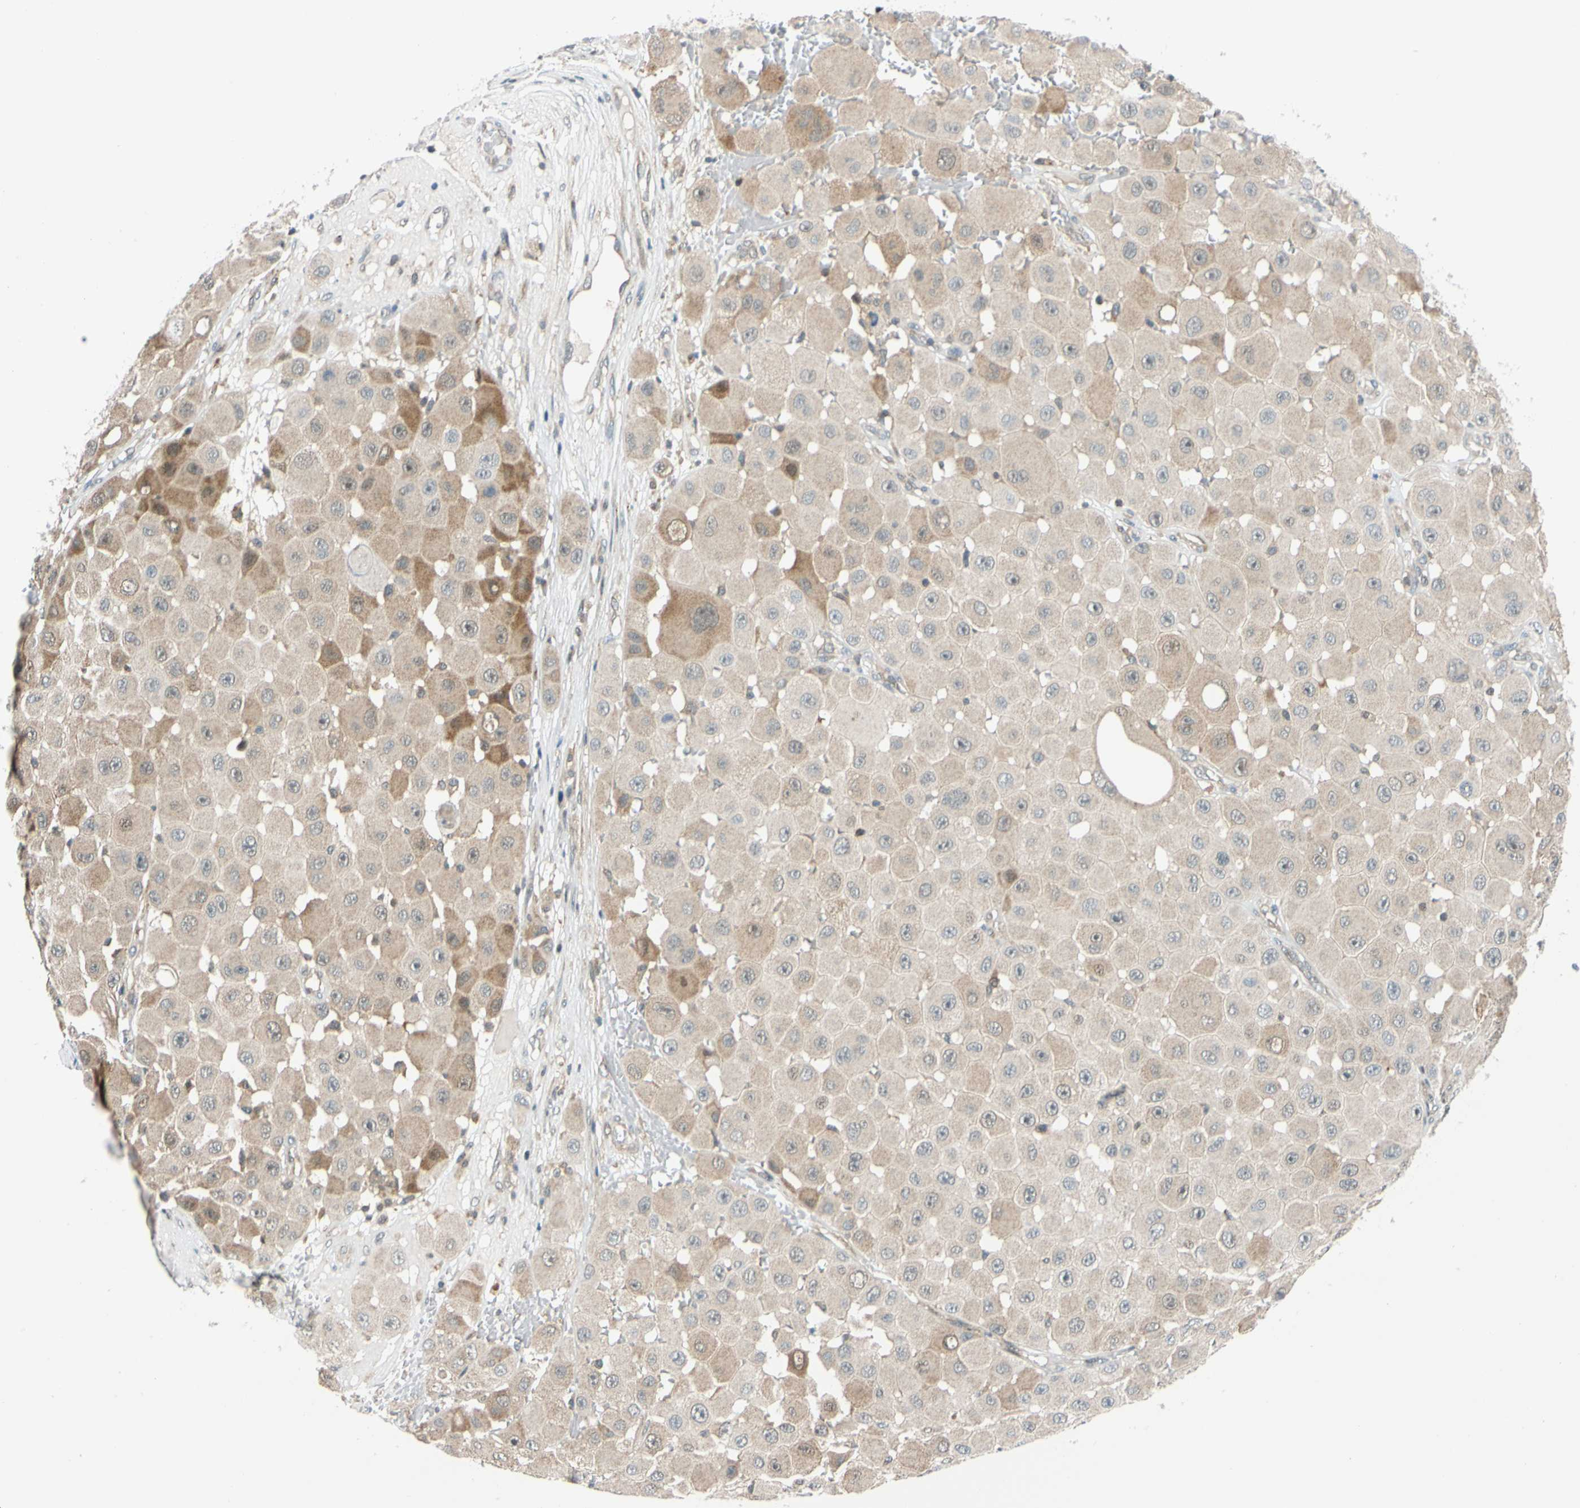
{"staining": {"intensity": "weak", "quantity": "<25%", "location": "cytoplasmic/membranous"}, "tissue": "melanoma", "cell_type": "Tumor cells", "image_type": "cancer", "snomed": [{"axis": "morphology", "description": "Malignant melanoma, NOS"}, {"axis": "topography", "description": "Skin"}], "caption": "A micrograph of malignant melanoma stained for a protein exhibits no brown staining in tumor cells.", "gene": "MAPK9", "patient": {"sex": "female", "age": 81}}